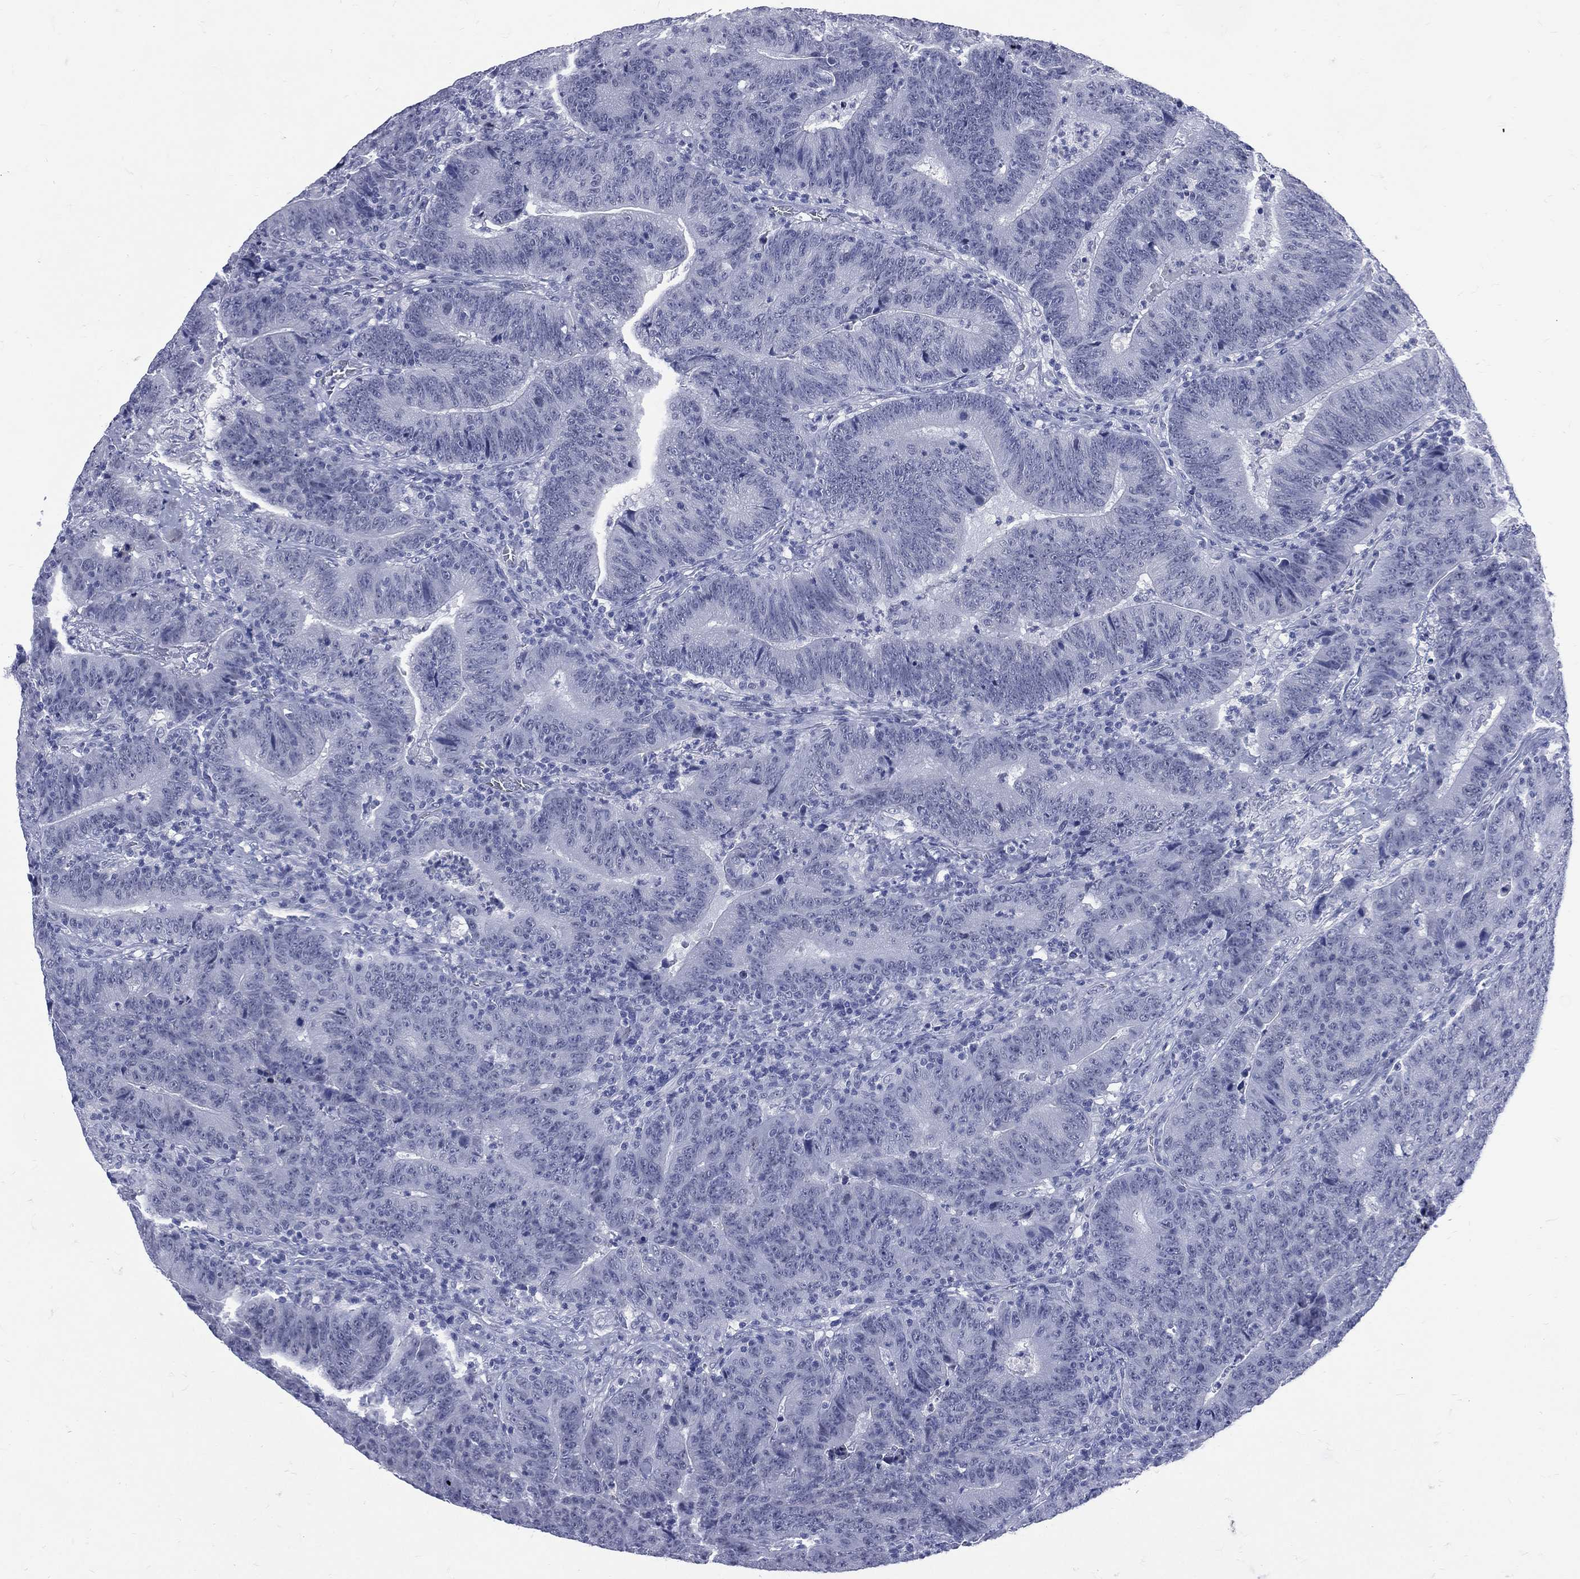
{"staining": {"intensity": "negative", "quantity": "none", "location": "none"}, "tissue": "colorectal cancer", "cell_type": "Tumor cells", "image_type": "cancer", "snomed": [{"axis": "morphology", "description": "Adenocarcinoma, NOS"}, {"axis": "topography", "description": "Colon"}], "caption": "This is an immunohistochemistry (IHC) photomicrograph of human adenocarcinoma (colorectal). There is no expression in tumor cells.", "gene": "MLLT10", "patient": {"sex": "female", "age": 75}}